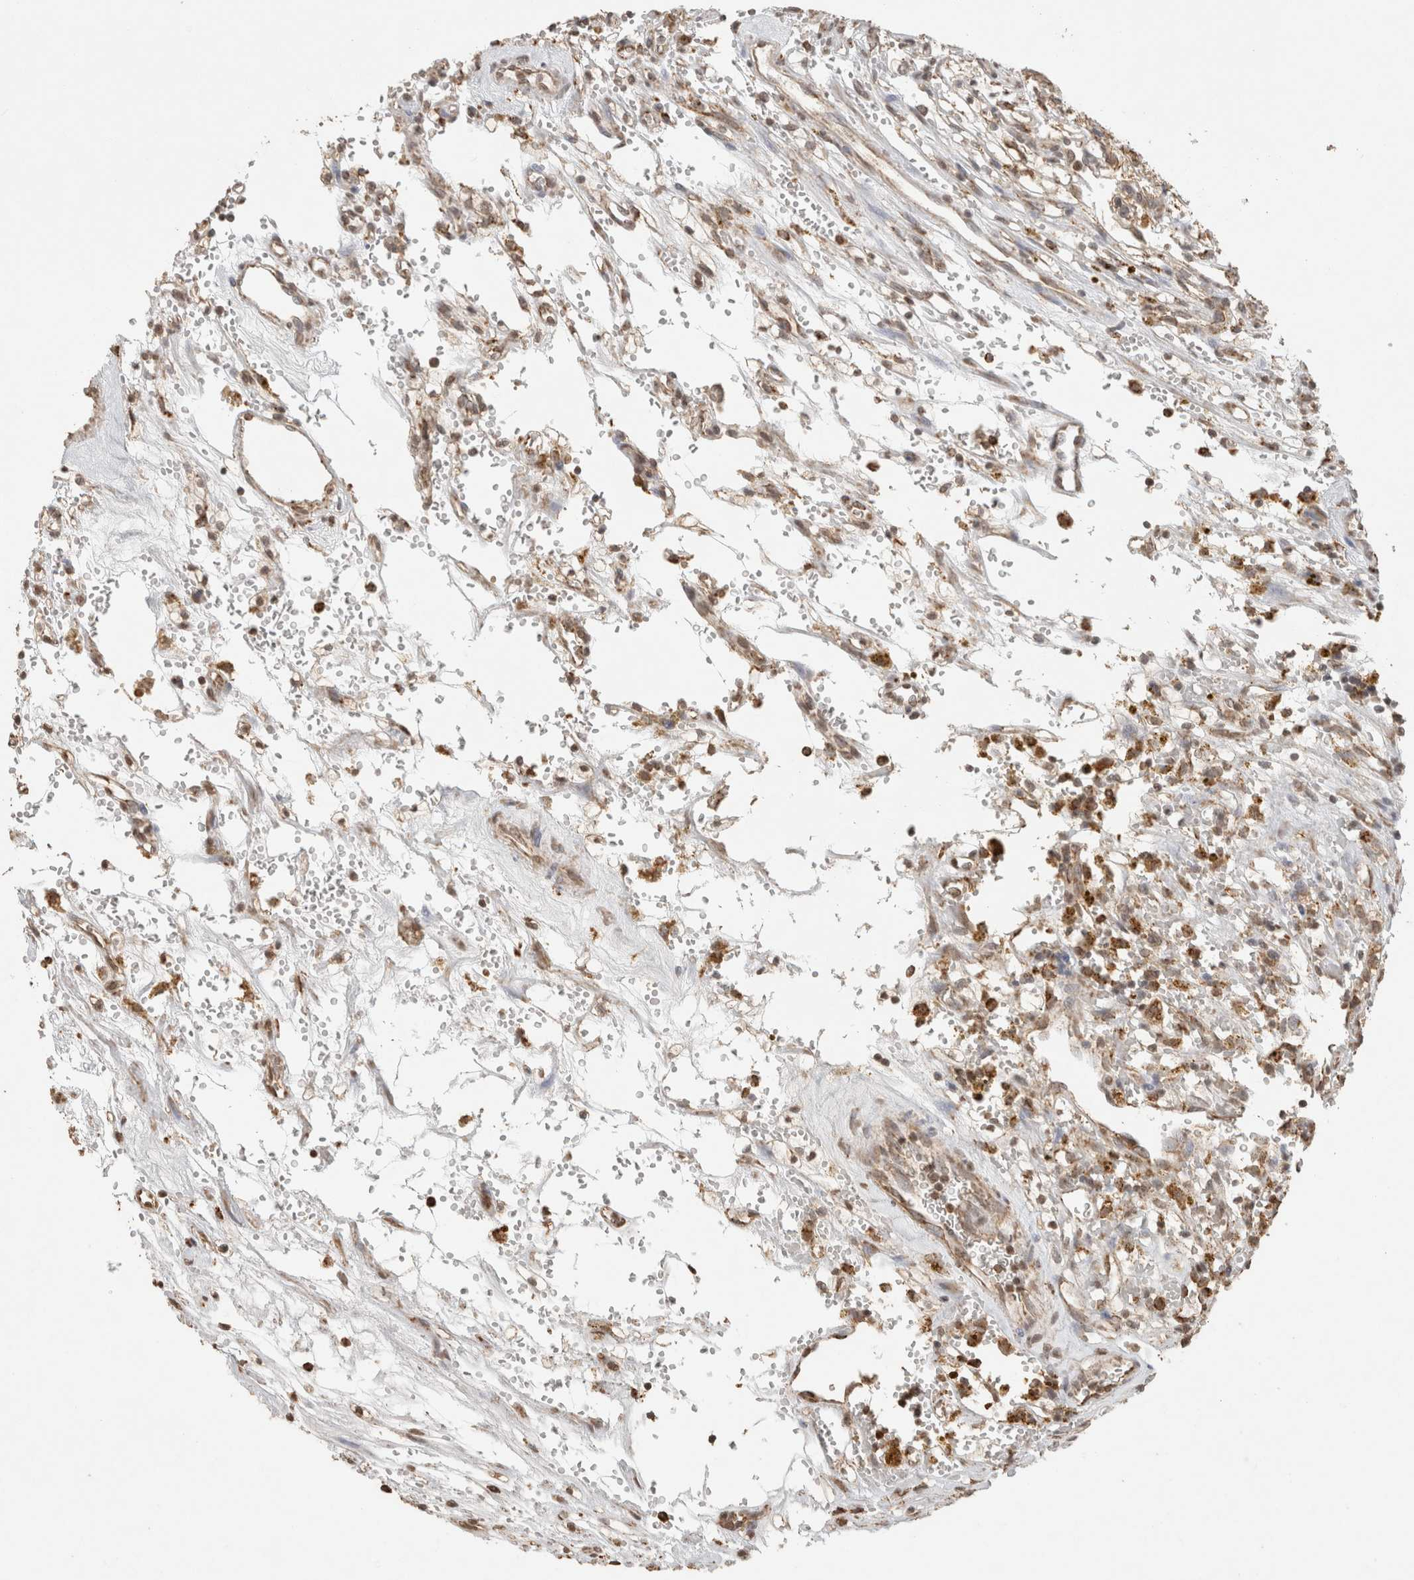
{"staining": {"intensity": "moderate", "quantity": ">75%", "location": "cytoplasmic/membranous"}, "tissue": "renal cancer", "cell_type": "Tumor cells", "image_type": "cancer", "snomed": [{"axis": "morphology", "description": "Adenocarcinoma, NOS"}, {"axis": "topography", "description": "Kidney"}], "caption": "Protein staining exhibits moderate cytoplasmic/membranous staining in approximately >75% of tumor cells in renal cancer.", "gene": "BNIP3L", "patient": {"sex": "female", "age": 57}}